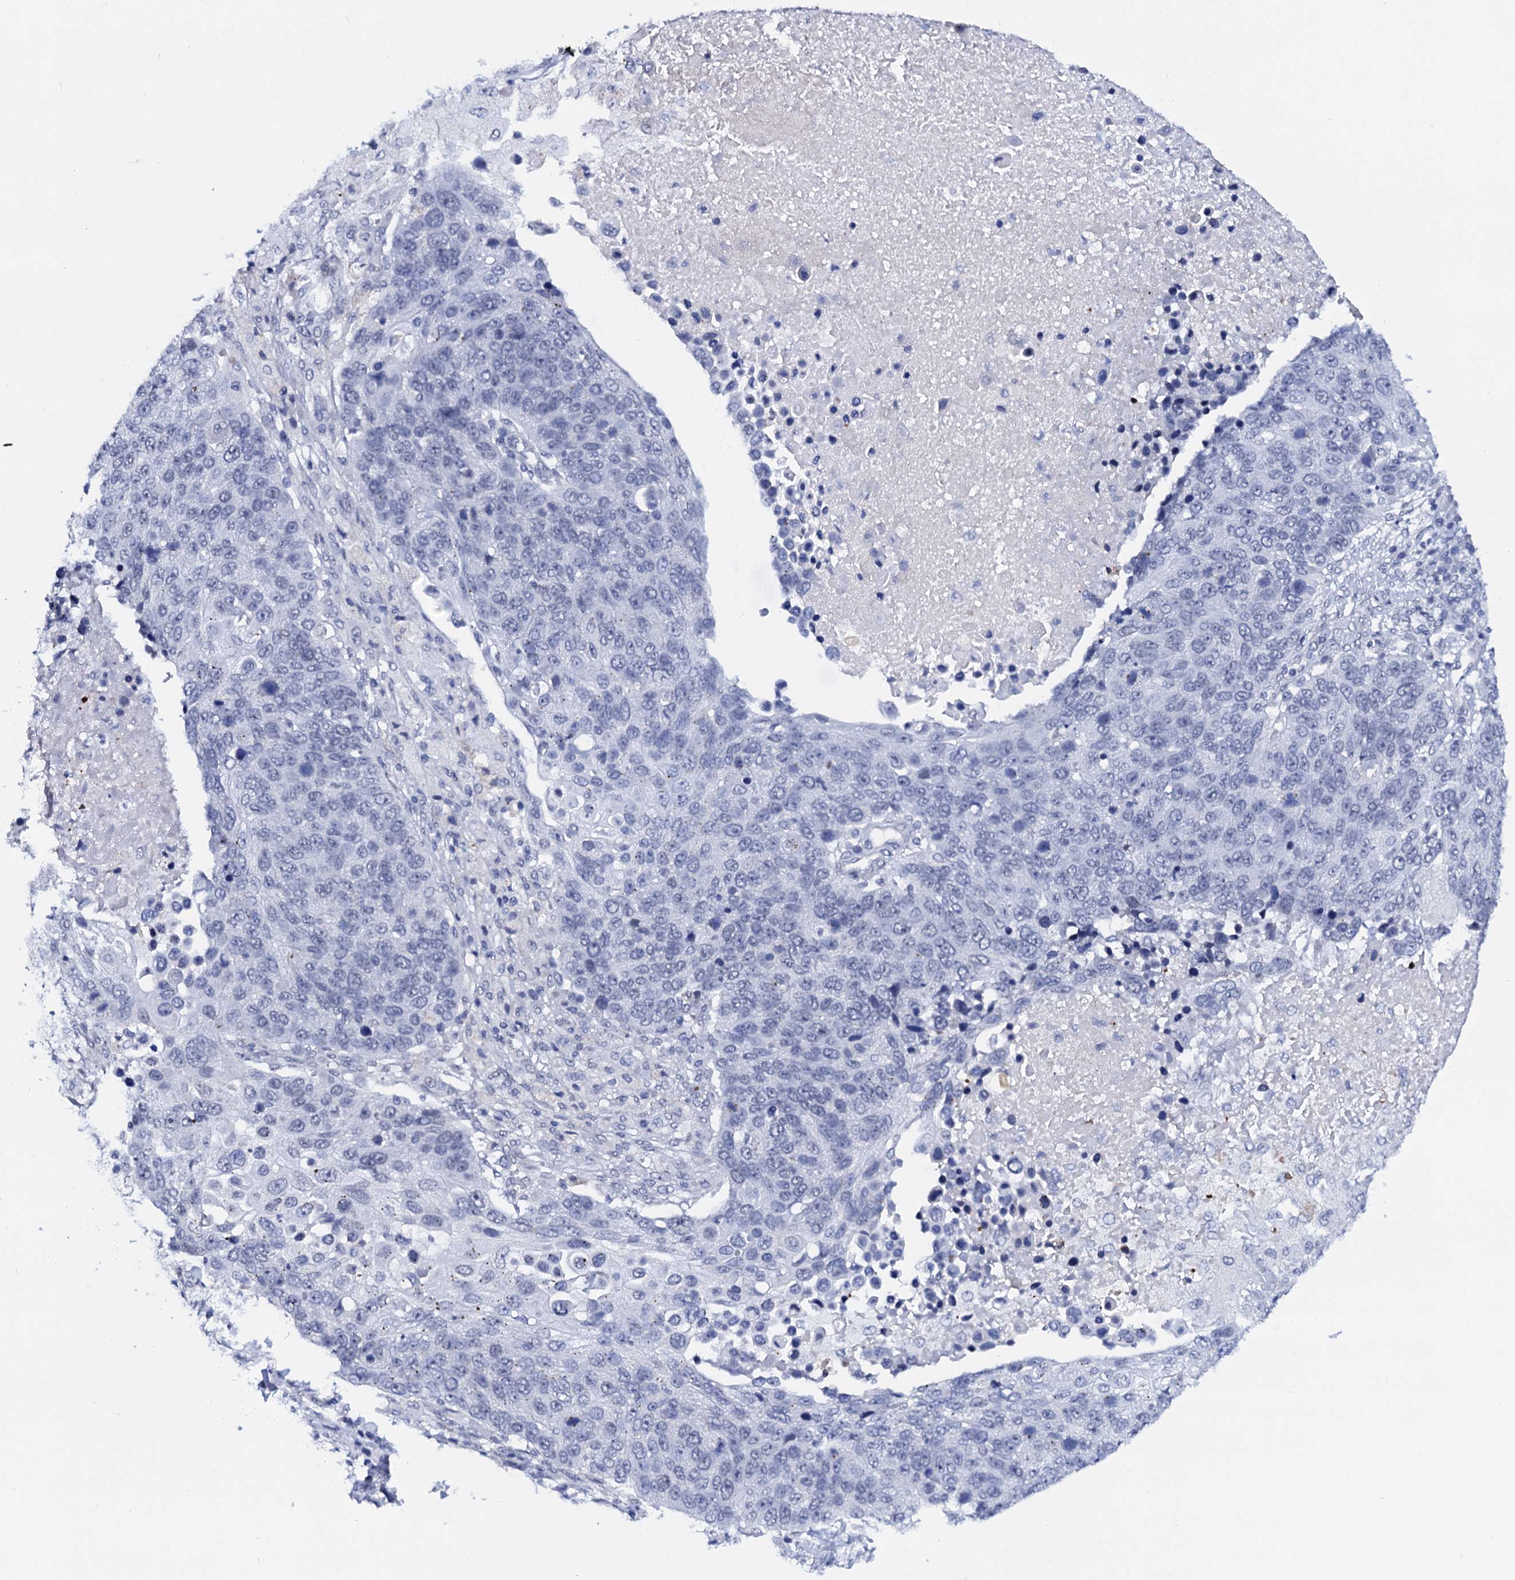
{"staining": {"intensity": "negative", "quantity": "none", "location": "none"}, "tissue": "lung cancer", "cell_type": "Tumor cells", "image_type": "cancer", "snomed": [{"axis": "morphology", "description": "Normal tissue, NOS"}, {"axis": "morphology", "description": "Squamous cell carcinoma, NOS"}, {"axis": "topography", "description": "Lymph node"}, {"axis": "topography", "description": "Lung"}], "caption": "High power microscopy image of an immunohistochemistry (IHC) photomicrograph of lung cancer, revealing no significant staining in tumor cells. Brightfield microscopy of immunohistochemistry (IHC) stained with DAB (brown) and hematoxylin (blue), captured at high magnification.", "gene": "C16orf87", "patient": {"sex": "male", "age": 66}}